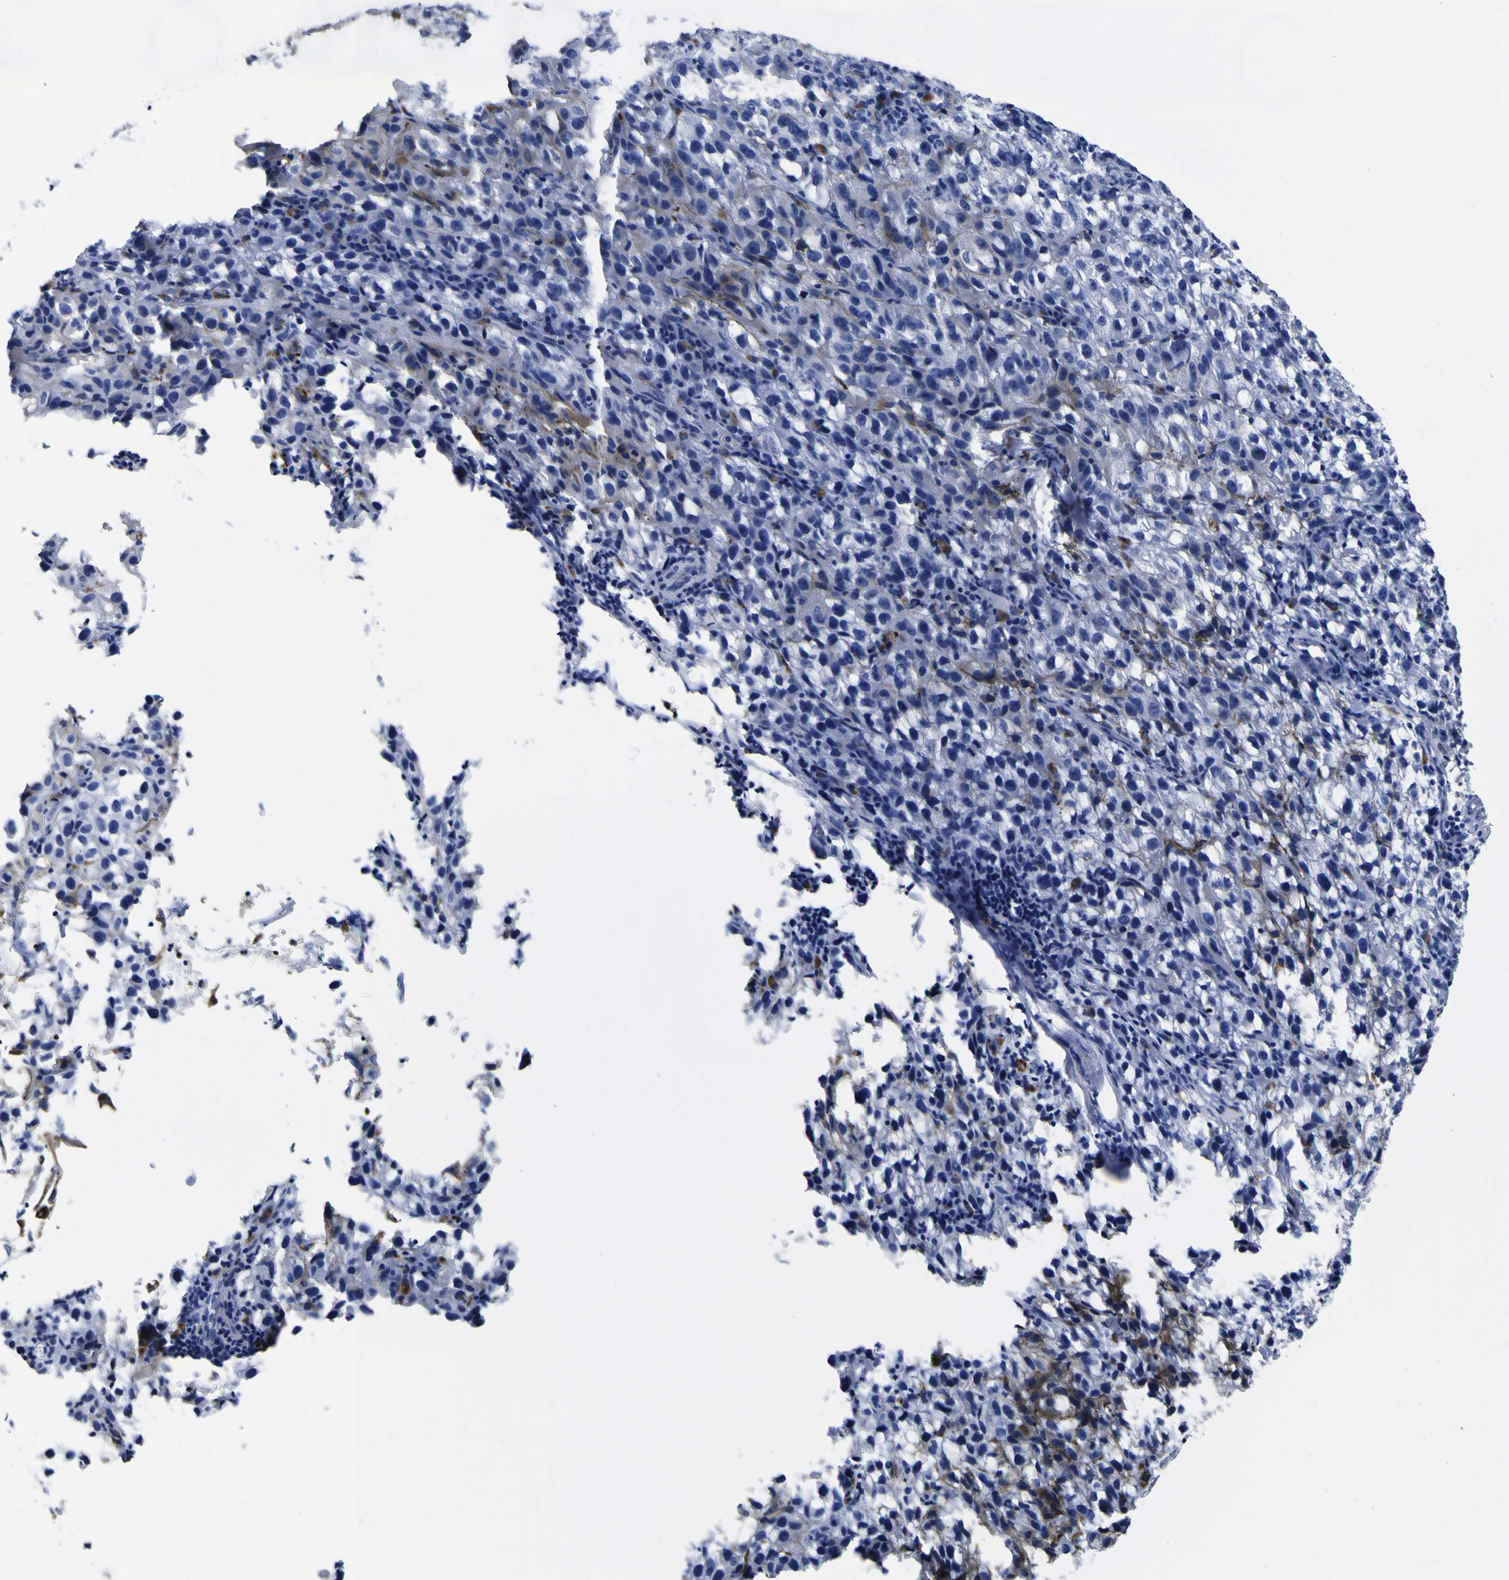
{"staining": {"intensity": "moderate", "quantity": "25%-75%", "location": "cytoplasmic/membranous"}, "tissue": "melanoma", "cell_type": "Tumor cells", "image_type": "cancer", "snomed": [{"axis": "morphology", "description": "Malignant melanoma, NOS"}, {"axis": "topography", "description": "Skin"}], "caption": "Immunohistochemistry (IHC) micrograph of human melanoma stained for a protein (brown), which demonstrates medium levels of moderate cytoplasmic/membranous positivity in approximately 25%-75% of tumor cells.", "gene": "HLA-DQA1", "patient": {"sex": "female", "age": 104}}